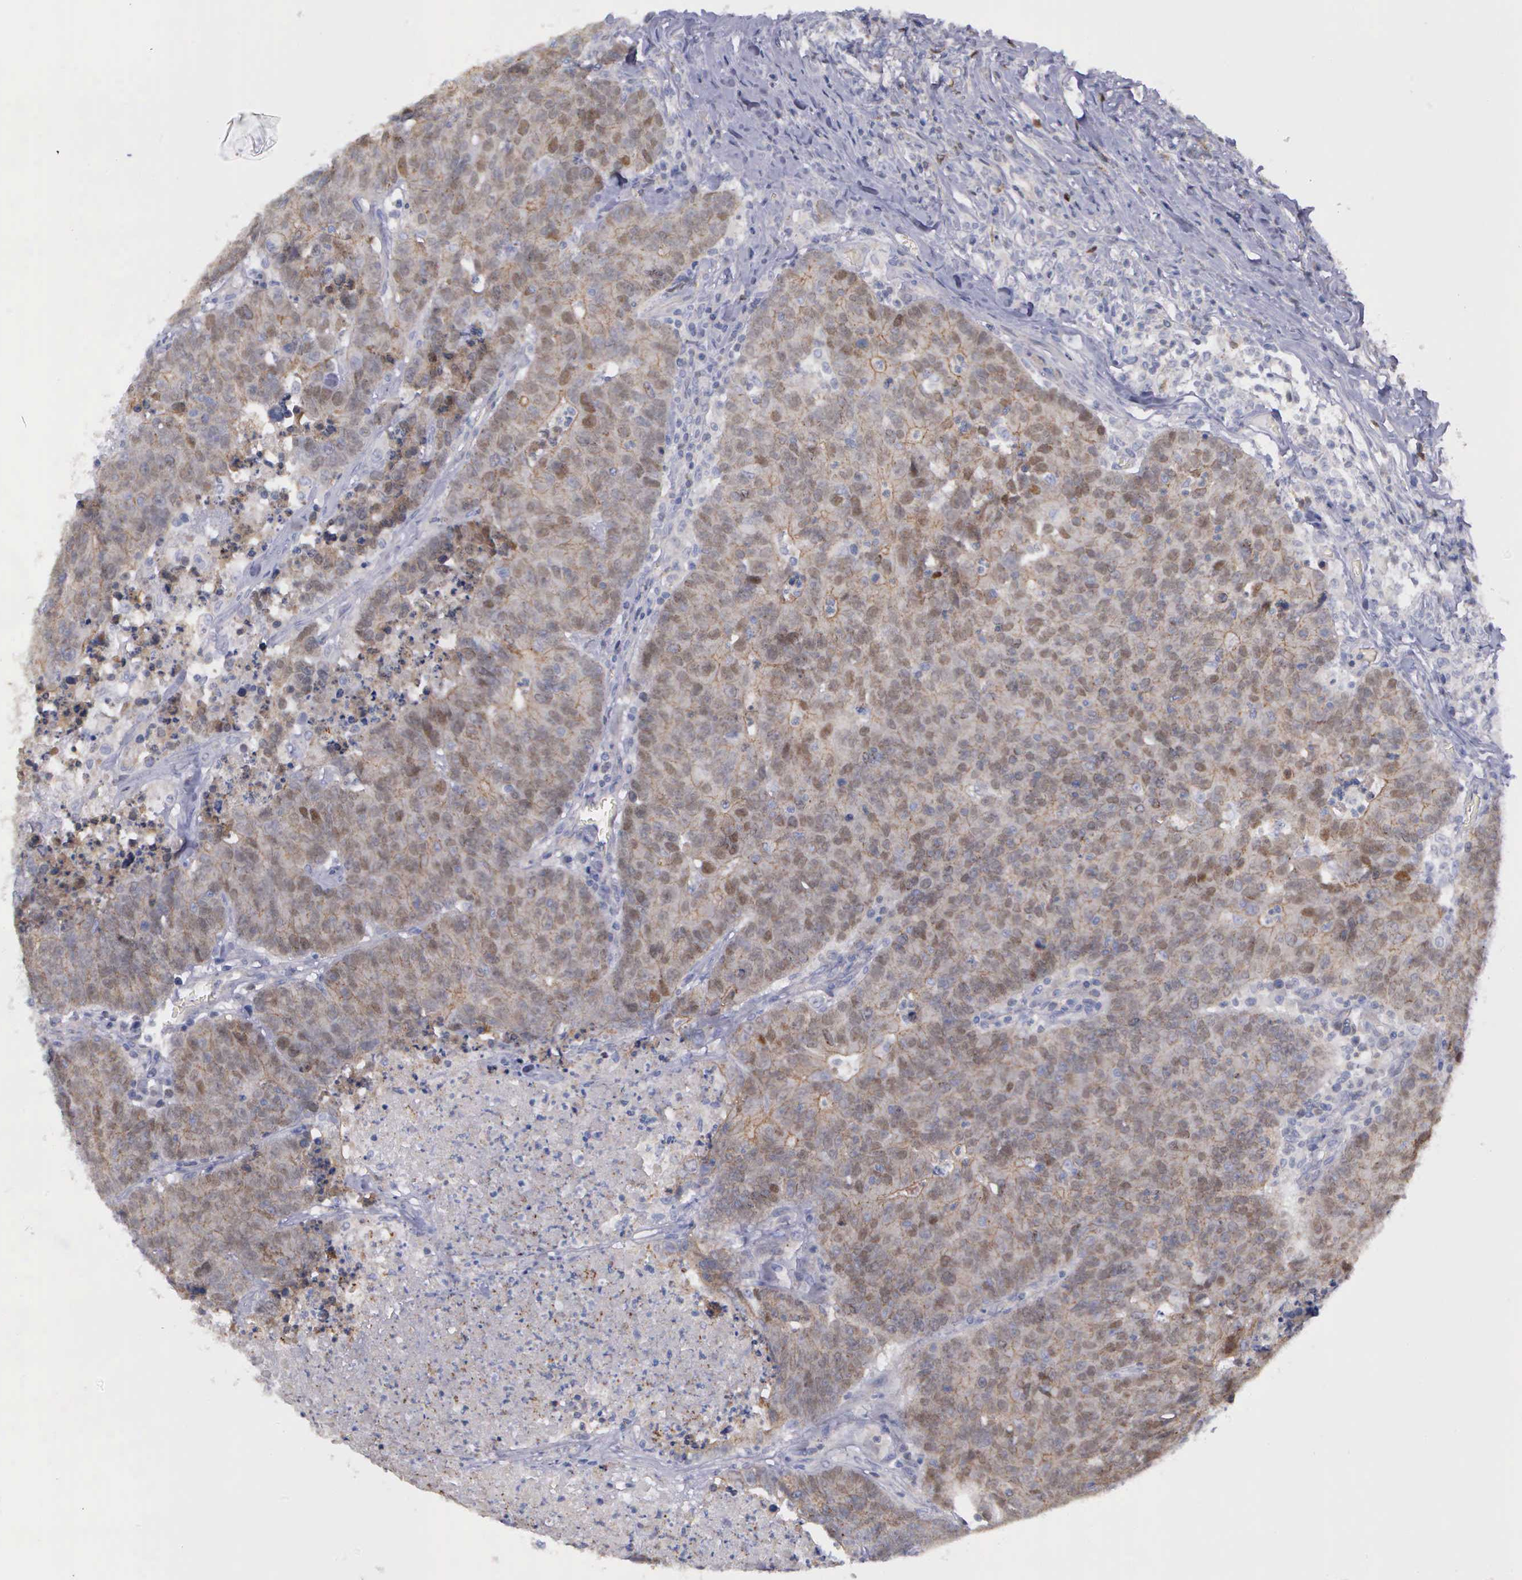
{"staining": {"intensity": "weak", "quantity": ">75%", "location": "cytoplasmic/membranous,nuclear"}, "tissue": "colorectal cancer", "cell_type": "Tumor cells", "image_type": "cancer", "snomed": [{"axis": "morphology", "description": "Adenocarcinoma, NOS"}, {"axis": "topography", "description": "Colon"}], "caption": "Approximately >75% of tumor cells in colorectal cancer (adenocarcinoma) exhibit weak cytoplasmic/membranous and nuclear protein expression as visualized by brown immunohistochemical staining.", "gene": "MICAL3", "patient": {"sex": "female", "age": 53}}